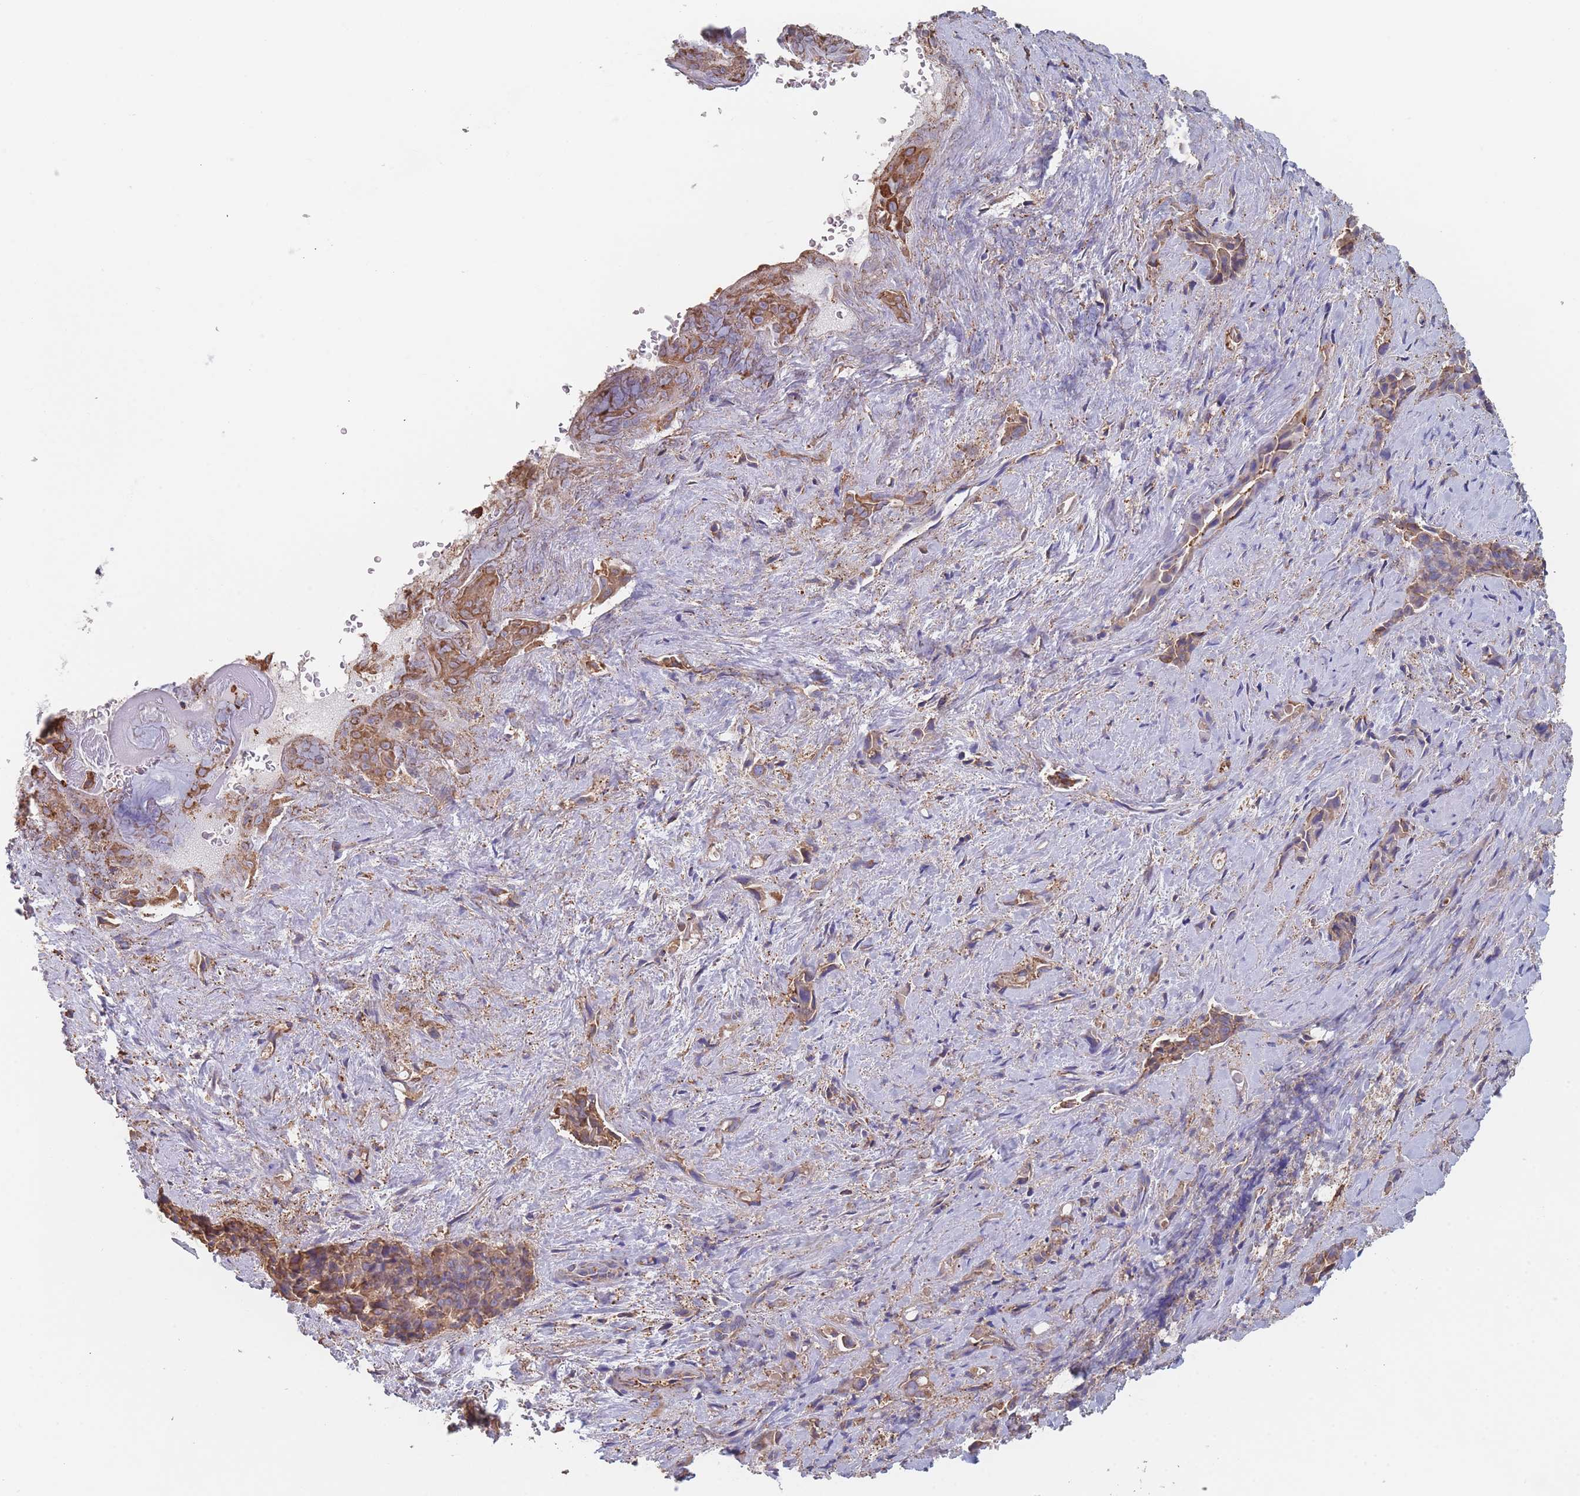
{"staining": {"intensity": "moderate", "quantity": ">75%", "location": "cytoplasmic/membranous"}, "tissue": "liver cancer", "cell_type": "Tumor cells", "image_type": "cancer", "snomed": [{"axis": "morphology", "description": "Cholangiocarcinoma"}, {"axis": "topography", "description": "Liver"}], "caption": "An image of liver cholangiocarcinoma stained for a protein exhibits moderate cytoplasmic/membranous brown staining in tumor cells.", "gene": "OR7C2", "patient": {"sex": "female", "age": 68}}